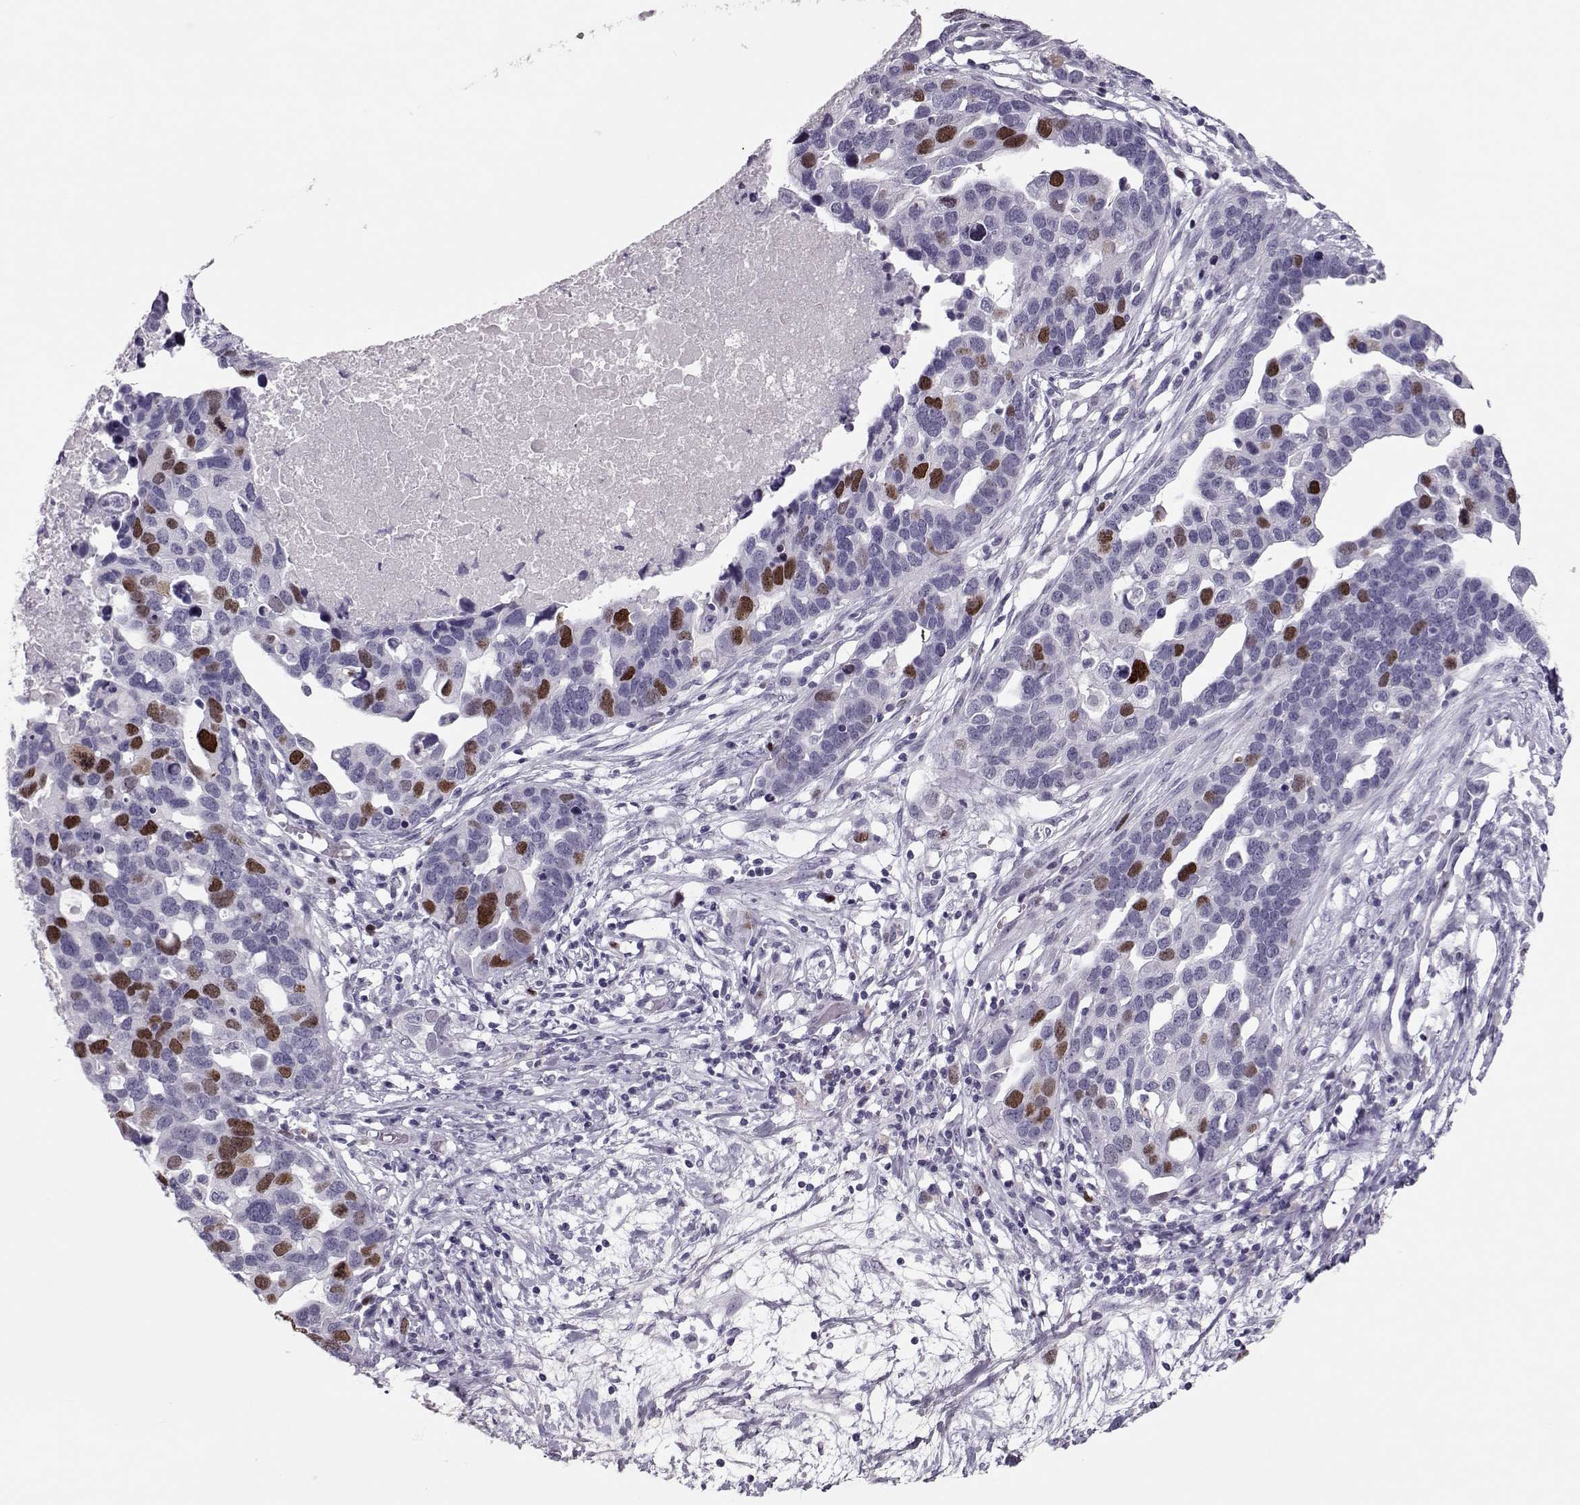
{"staining": {"intensity": "strong", "quantity": "<25%", "location": "nuclear"}, "tissue": "ovarian cancer", "cell_type": "Tumor cells", "image_type": "cancer", "snomed": [{"axis": "morphology", "description": "Cystadenocarcinoma, serous, NOS"}, {"axis": "topography", "description": "Ovary"}], "caption": "This is an image of immunohistochemistry staining of ovarian serous cystadenocarcinoma, which shows strong expression in the nuclear of tumor cells.", "gene": "SGO1", "patient": {"sex": "female", "age": 54}}